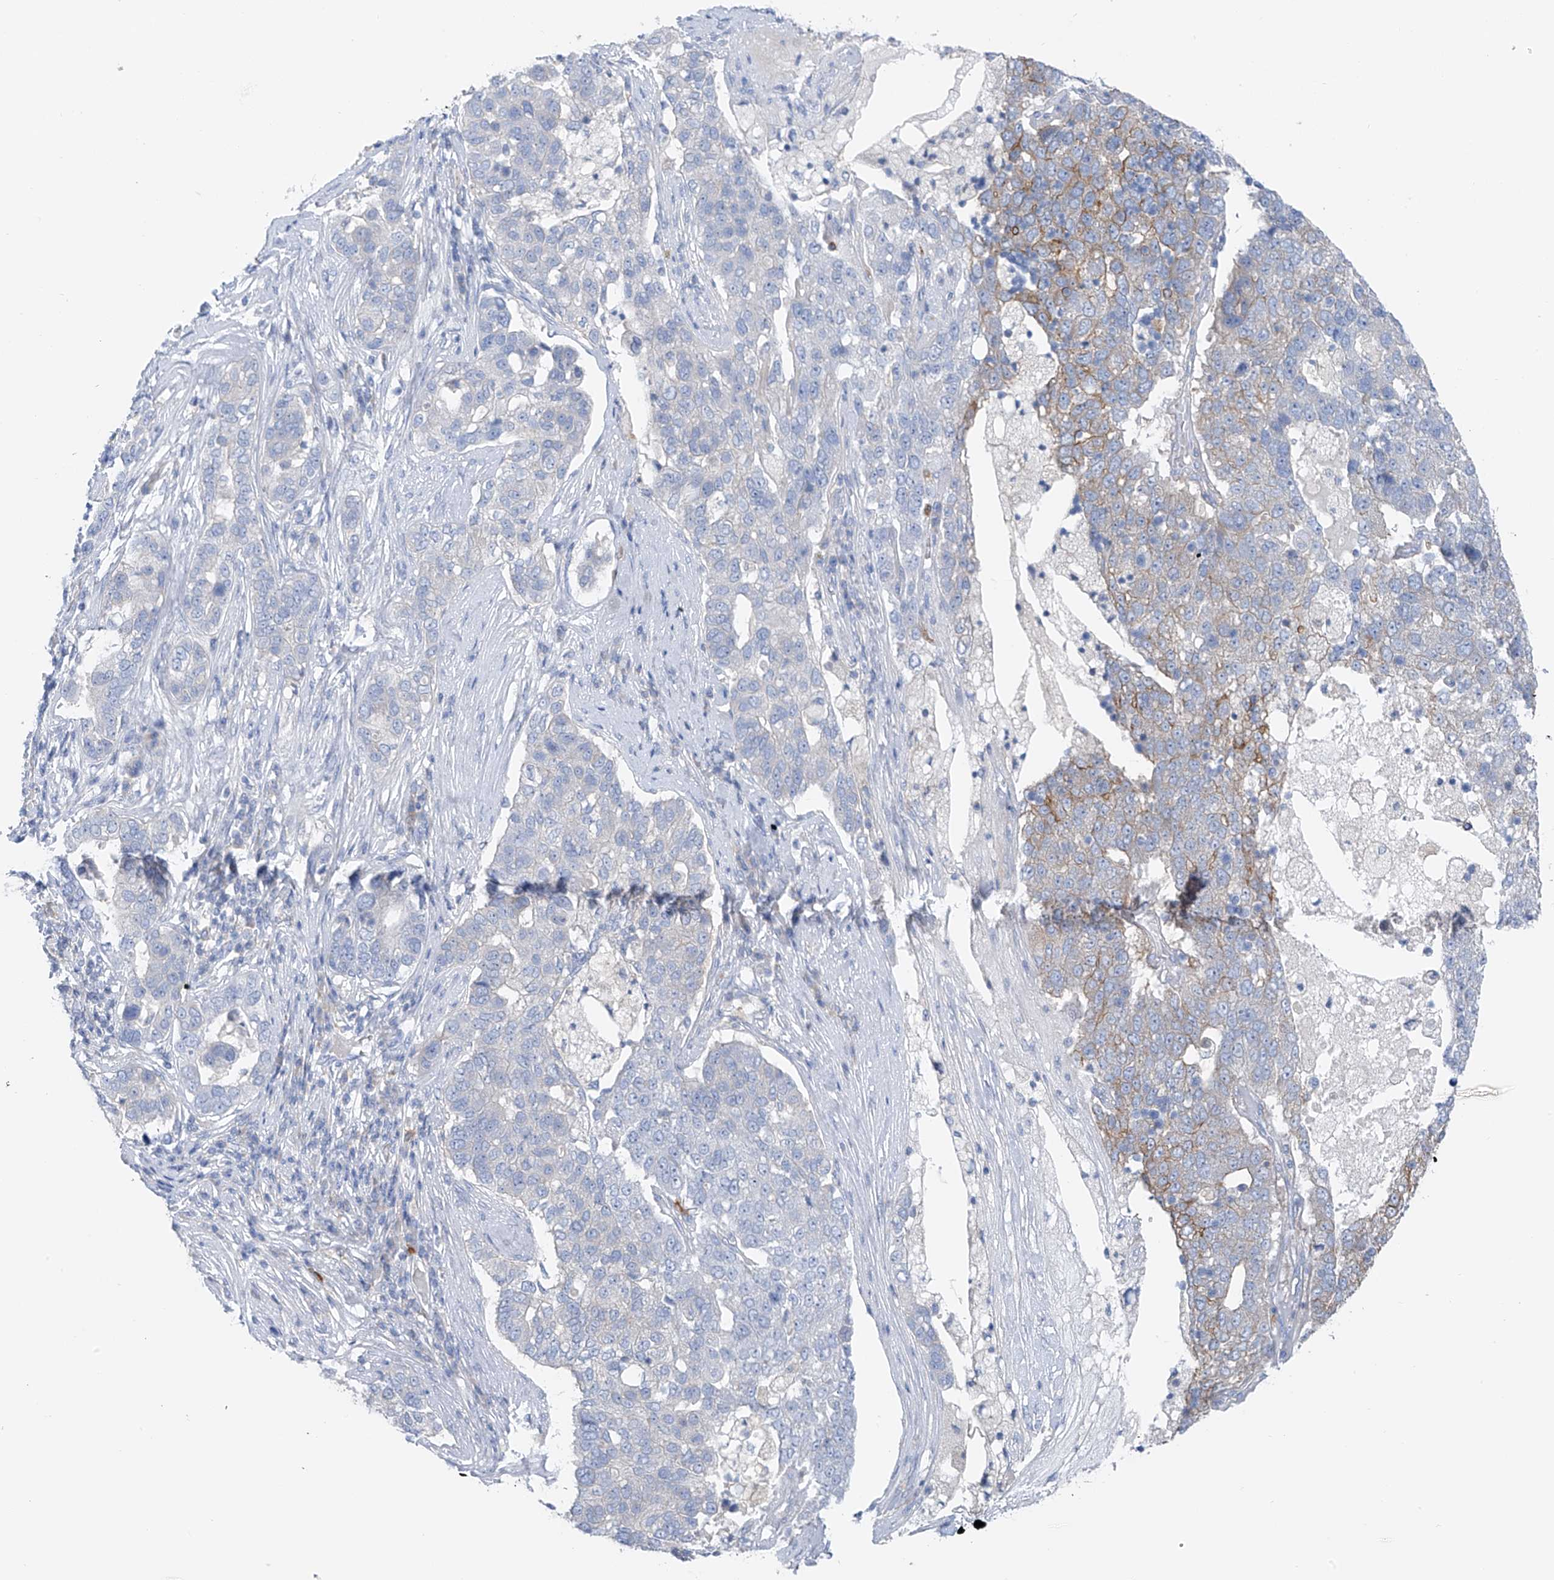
{"staining": {"intensity": "moderate", "quantity": "<25%", "location": "cytoplasmic/membranous"}, "tissue": "pancreatic cancer", "cell_type": "Tumor cells", "image_type": "cancer", "snomed": [{"axis": "morphology", "description": "Adenocarcinoma, NOS"}, {"axis": "topography", "description": "Pancreas"}], "caption": "Human adenocarcinoma (pancreatic) stained for a protein (brown) demonstrates moderate cytoplasmic/membranous positive staining in approximately <25% of tumor cells.", "gene": "POMGNT2", "patient": {"sex": "female", "age": 61}}